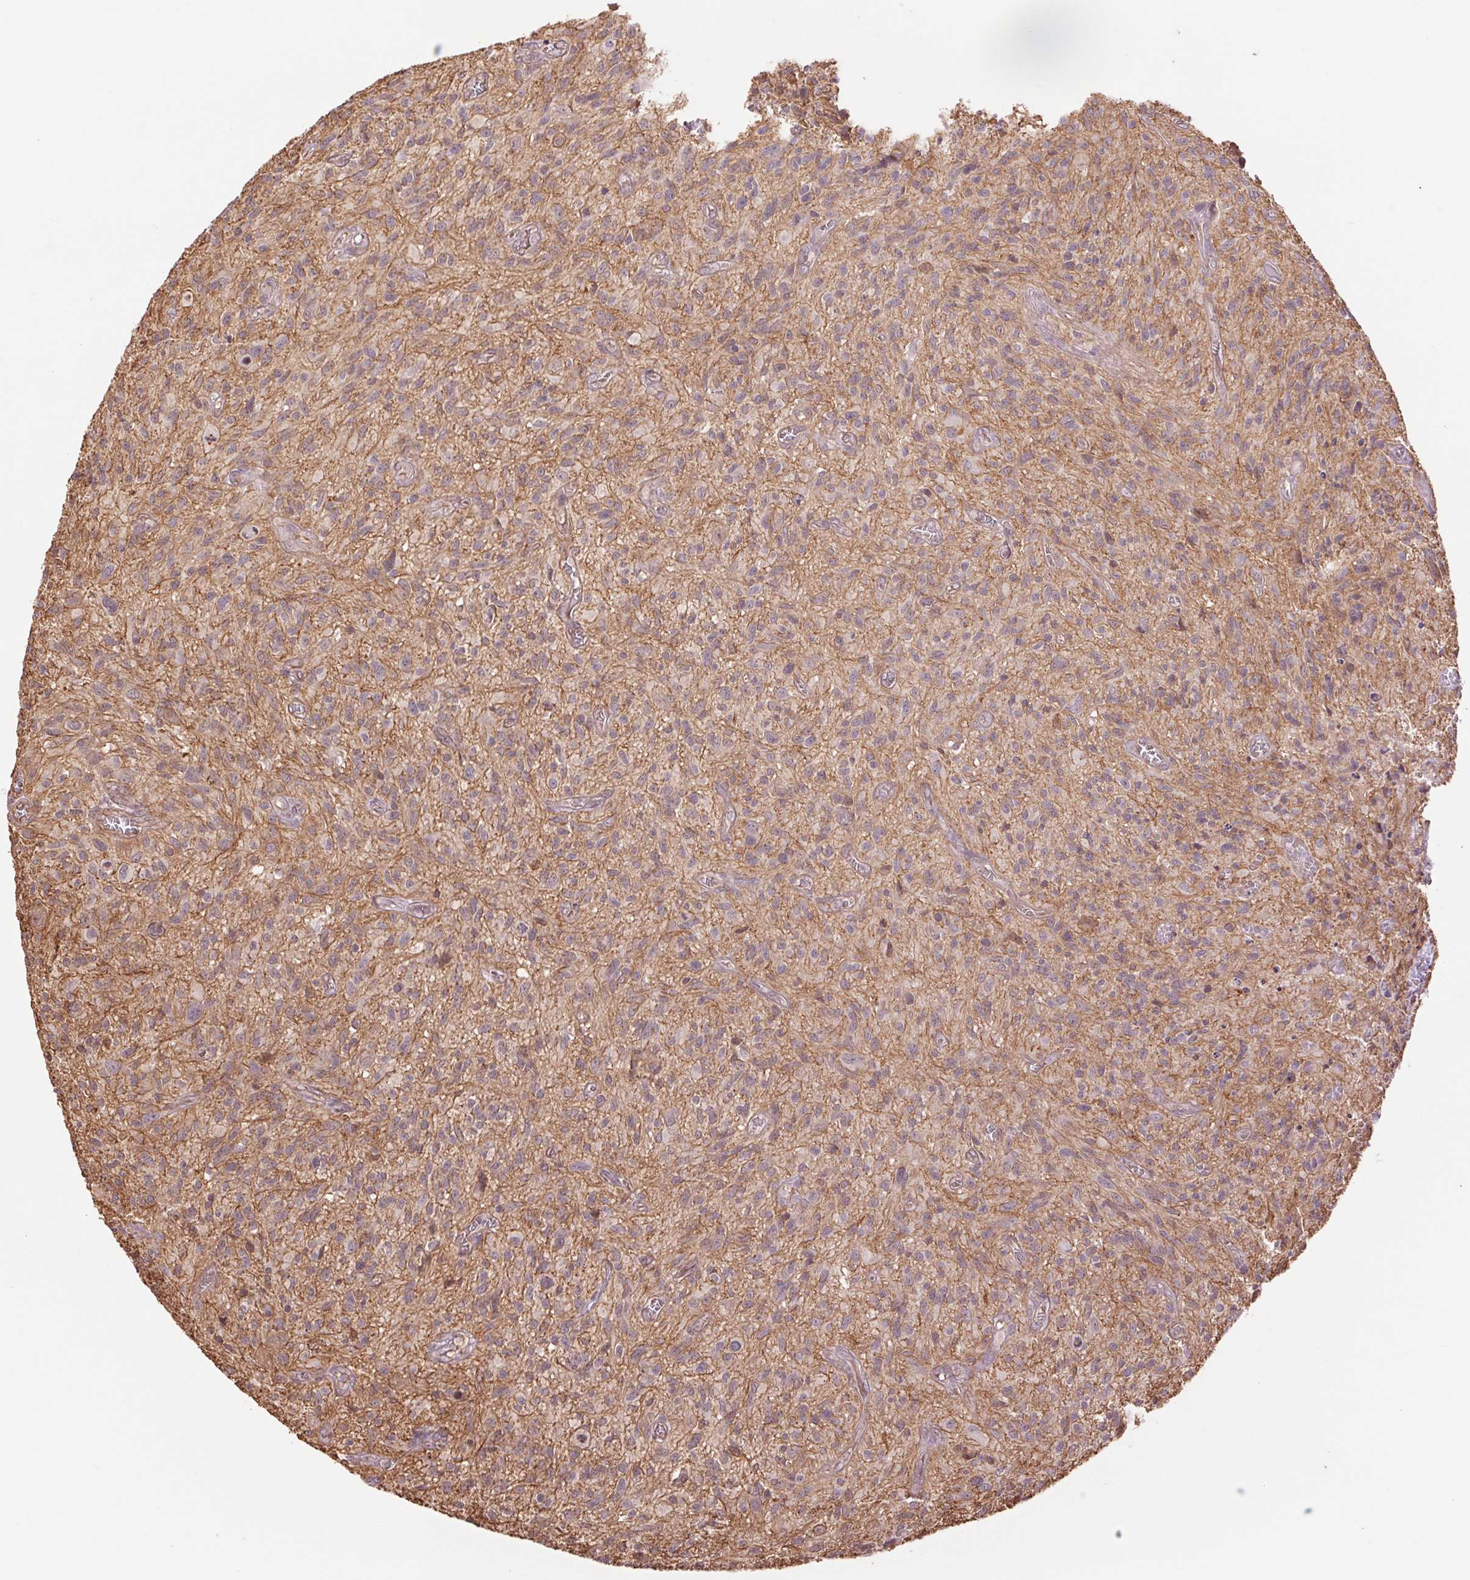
{"staining": {"intensity": "negative", "quantity": "none", "location": "none"}, "tissue": "glioma", "cell_type": "Tumor cells", "image_type": "cancer", "snomed": [{"axis": "morphology", "description": "Glioma, malignant, High grade"}, {"axis": "topography", "description": "Brain"}], "caption": "The micrograph shows no significant staining in tumor cells of glioma. The staining is performed using DAB brown chromogen with nuclei counter-stained in using hematoxylin.", "gene": "PALM", "patient": {"sex": "male", "age": 75}}